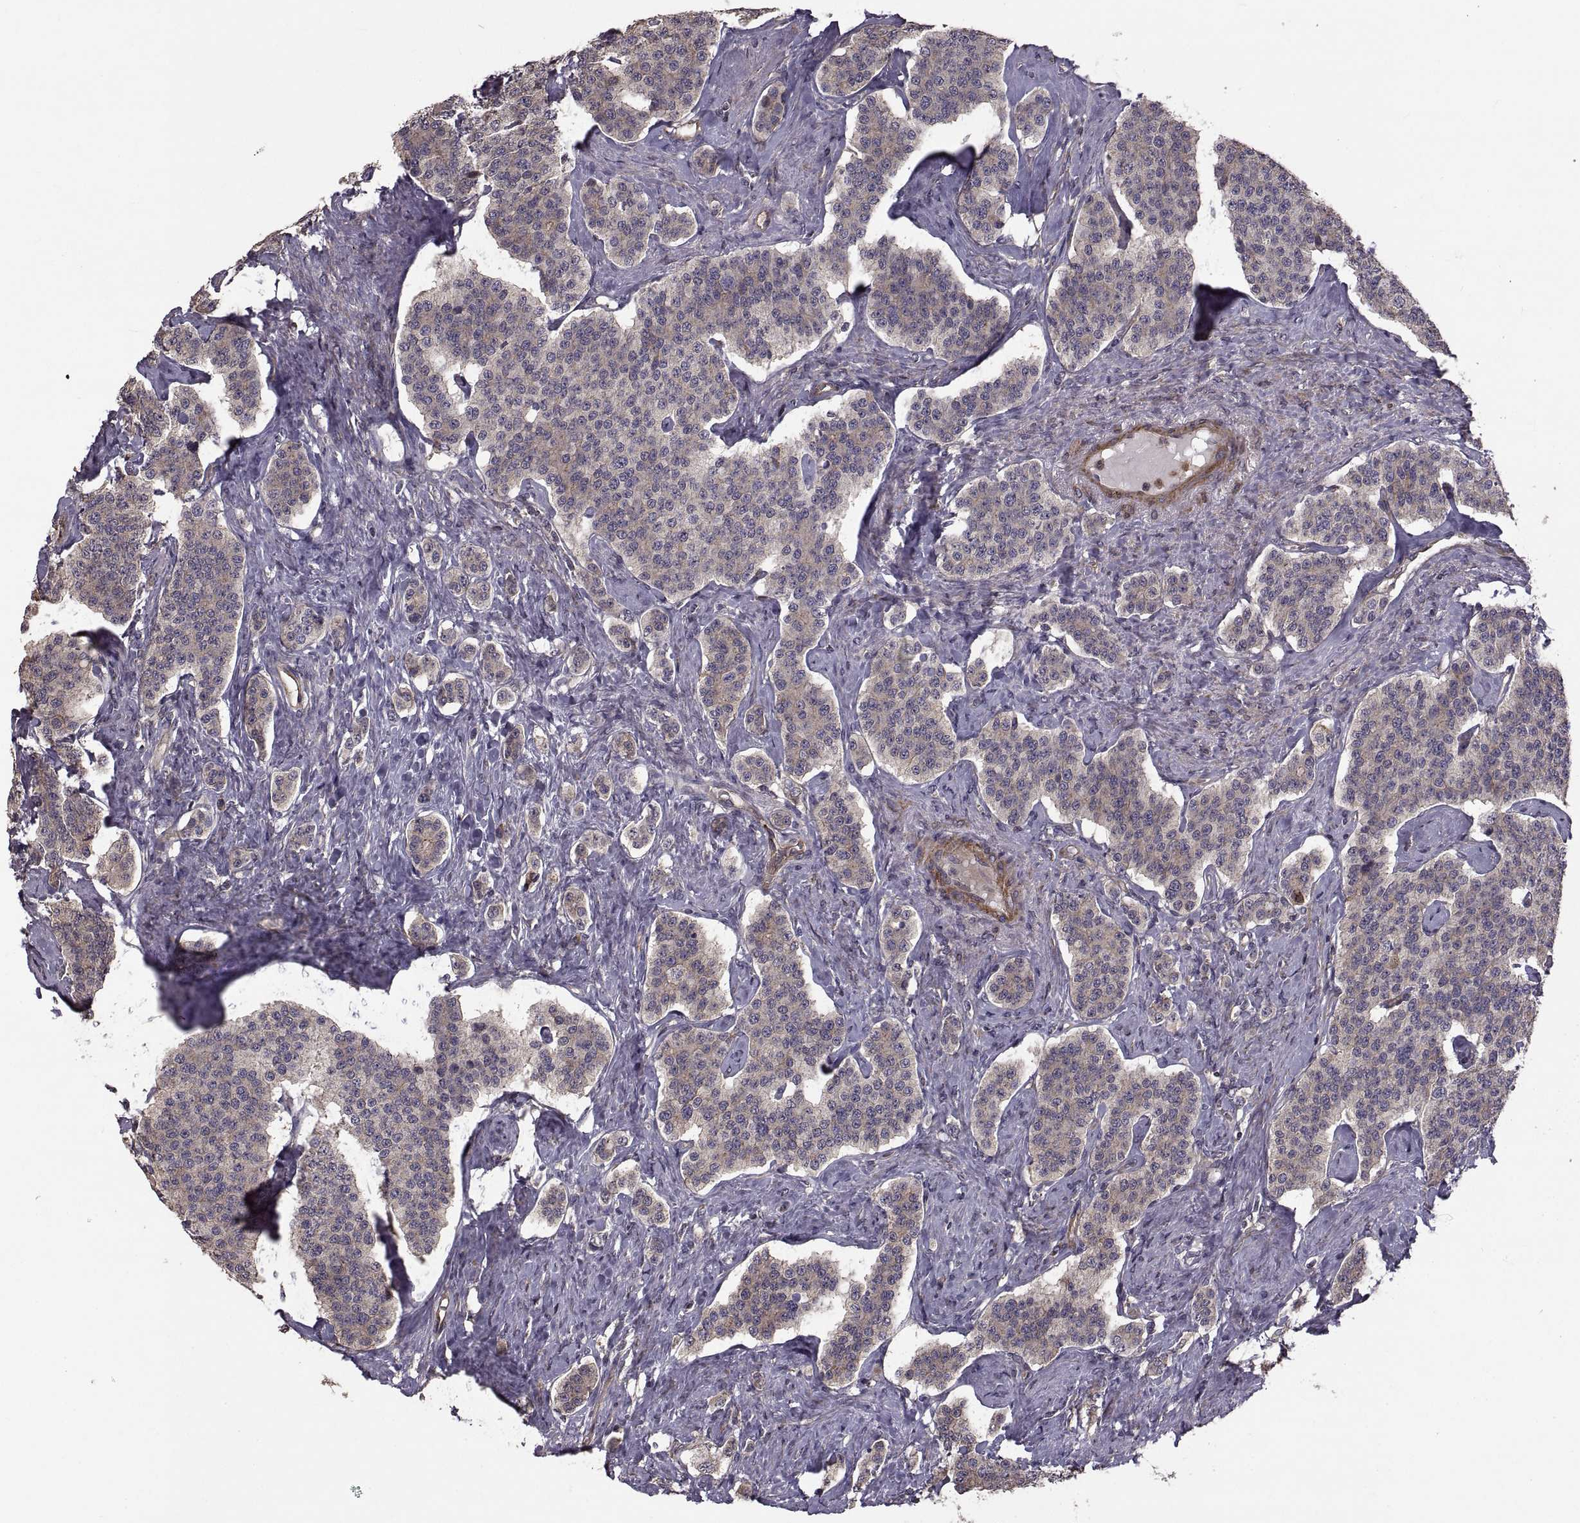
{"staining": {"intensity": "weak", "quantity": "<25%", "location": "cytoplasmic/membranous"}, "tissue": "carcinoid", "cell_type": "Tumor cells", "image_type": "cancer", "snomed": [{"axis": "morphology", "description": "Carcinoid, malignant, NOS"}, {"axis": "topography", "description": "Small intestine"}], "caption": "IHC of malignant carcinoid exhibits no staining in tumor cells.", "gene": "PMM2", "patient": {"sex": "female", "age": 58}}